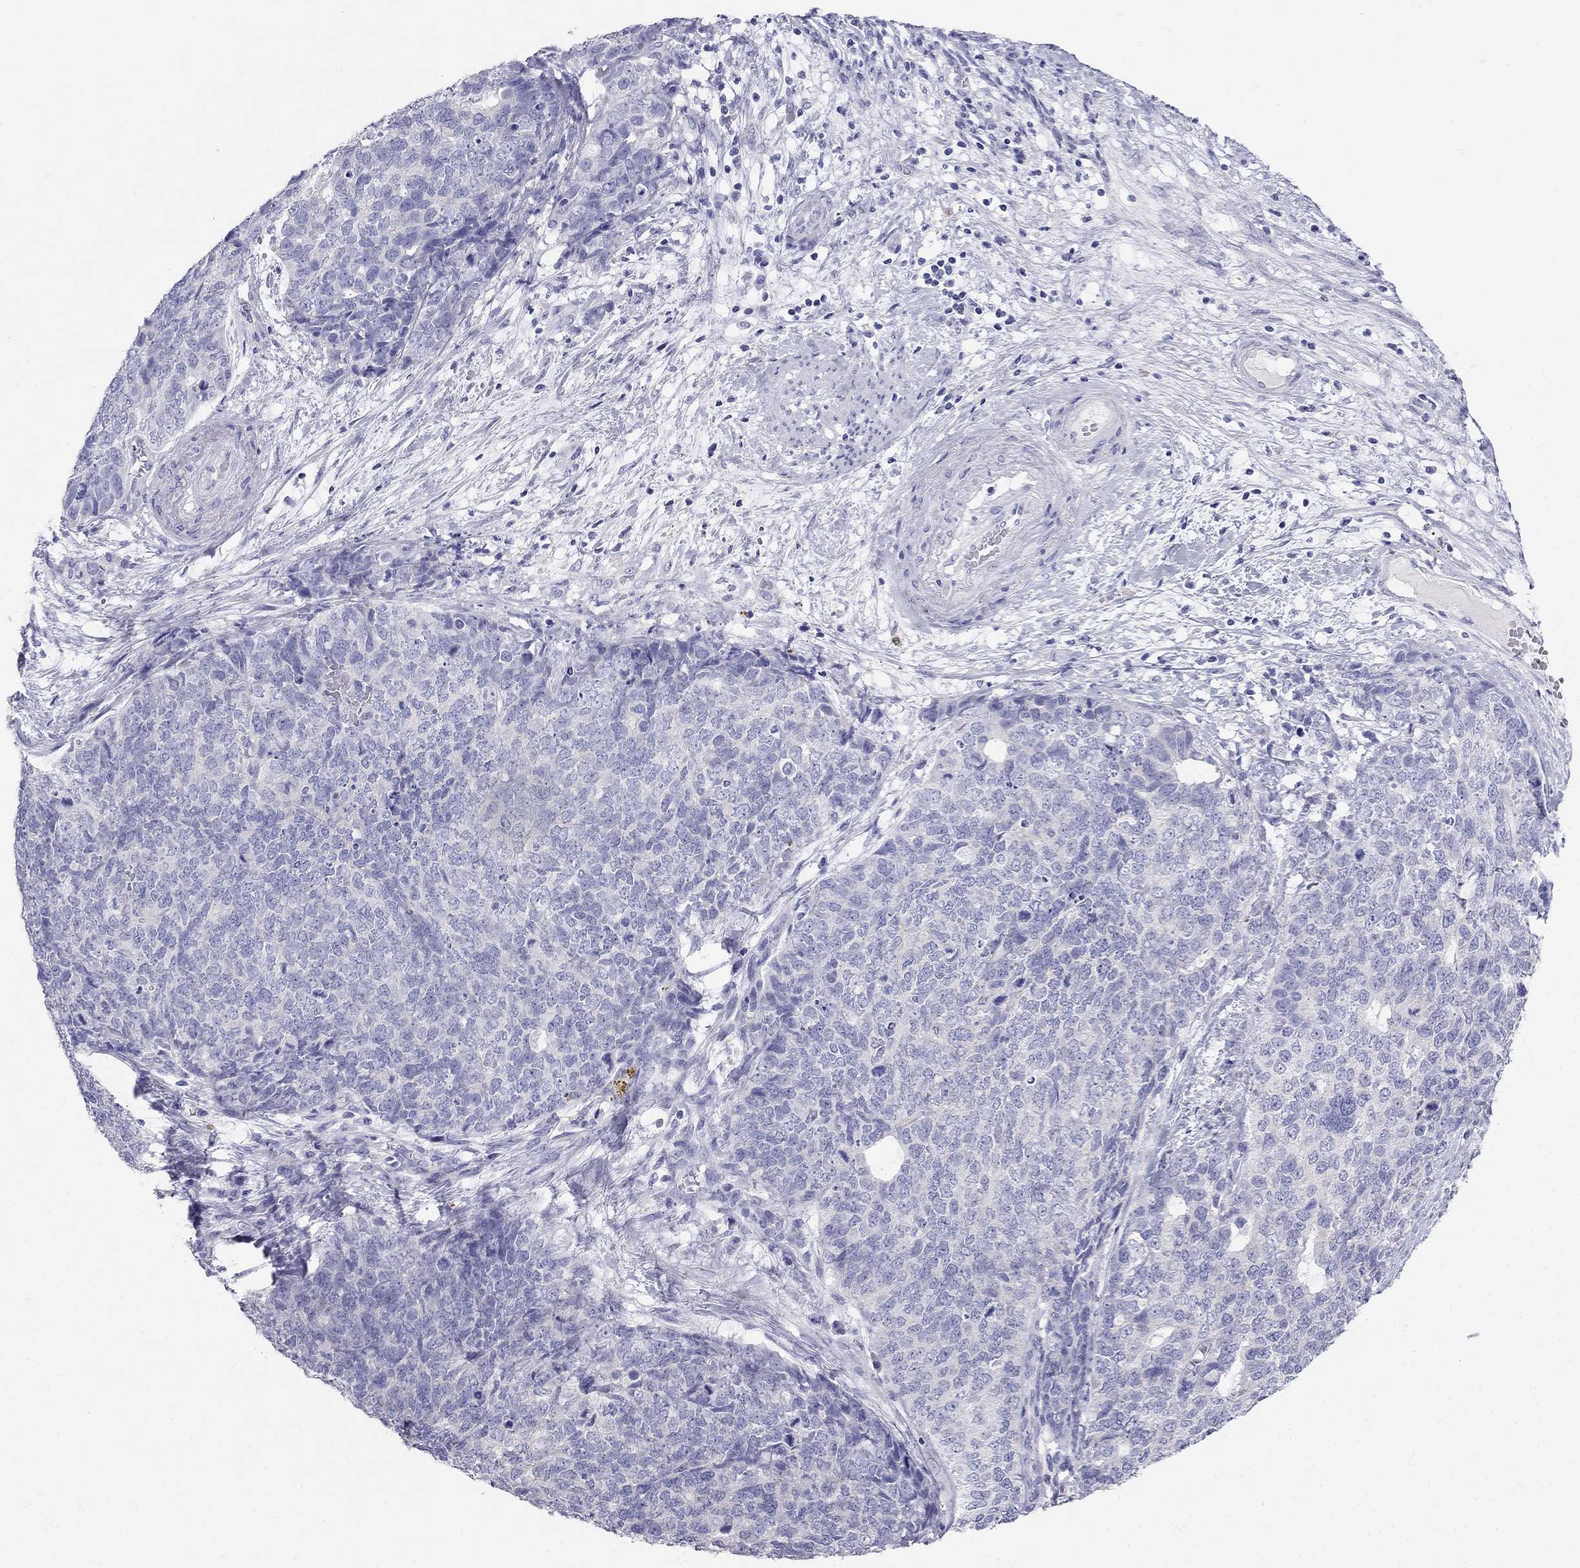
{"staining": {"intensity": "negative", "quantity": "none", "location": "none"}, "tissue": "cervical cancer", "cell_type": "Tumor cells", "image_type": "cancer", "snomed": [{"axis": "morphology", "description": "Squamous cell carcinoma, NOS"}, {"axis": "topography", "description": "Cervix"}], "caption": "Immunohistochemistry image of neoplastic tissue: human cervical cancer (squamous cell carcinoma) stained with DAB exhibits no significant protein positivity in tumor cells.", "gene": "RFLNA", "patient": {"sex": "female", "age": 63}}